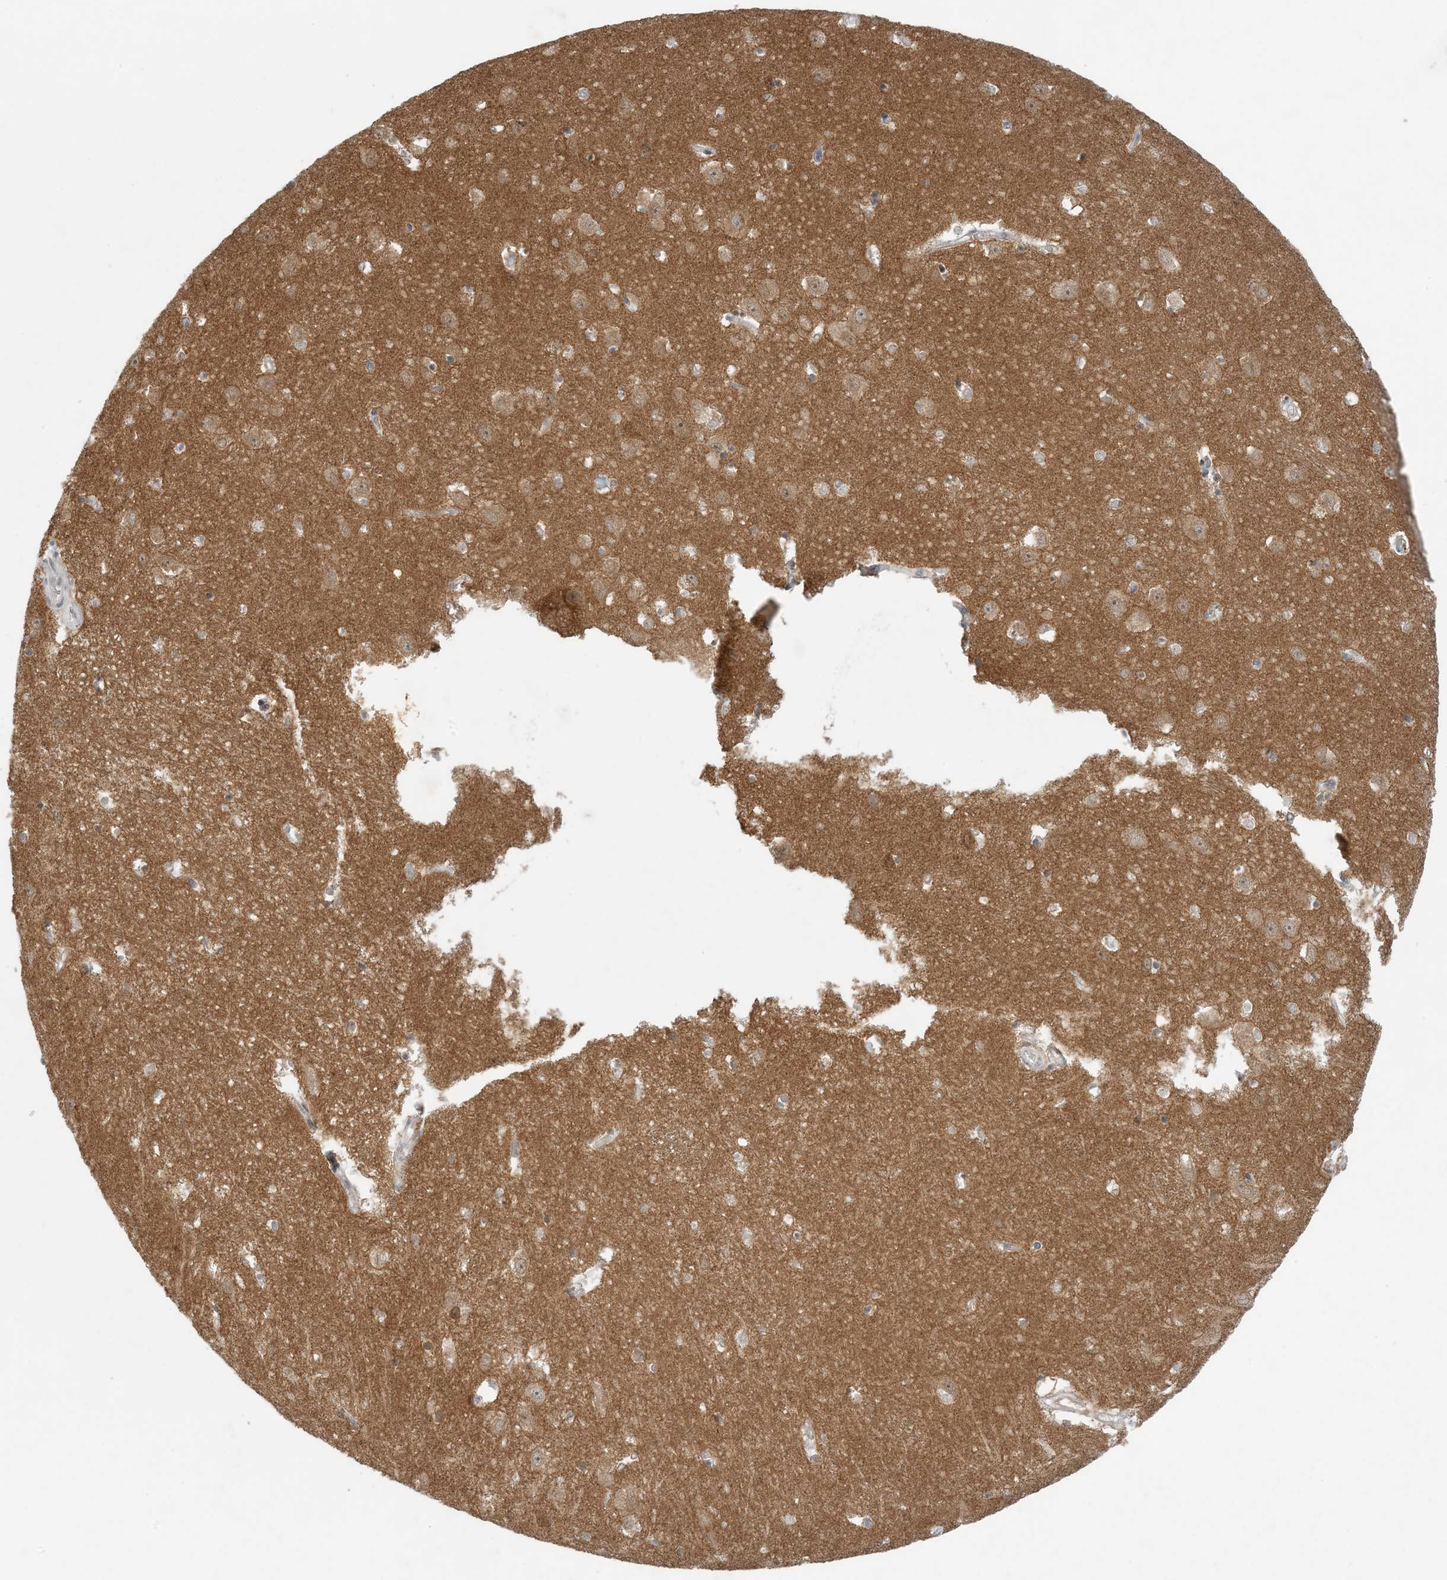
{"staining": {"intensity": "weak", "quantity": "<25%", "location": "cytoplasmic/membranous"}, "tissue": "hippocampus", "cell_type": "Glial cells", "image_type": "normal", "snomed": [{"axis": "morphology", "description": "Normal tissue, NOS"}, {"axis": "topography", "description": "Hippocampus"}], "caption": "The photomicrograph reveals no significant staining in glial cells of hippocampus. The staining was performed using DAB (3,3'-diaminobenzidine) to visualize the protein expression in brown, while the nuclei were stained in blue with hematoxylin (Magnification: 20x).", "gene": "OBI1", "patient": {"sex": "female", "age": 64}}